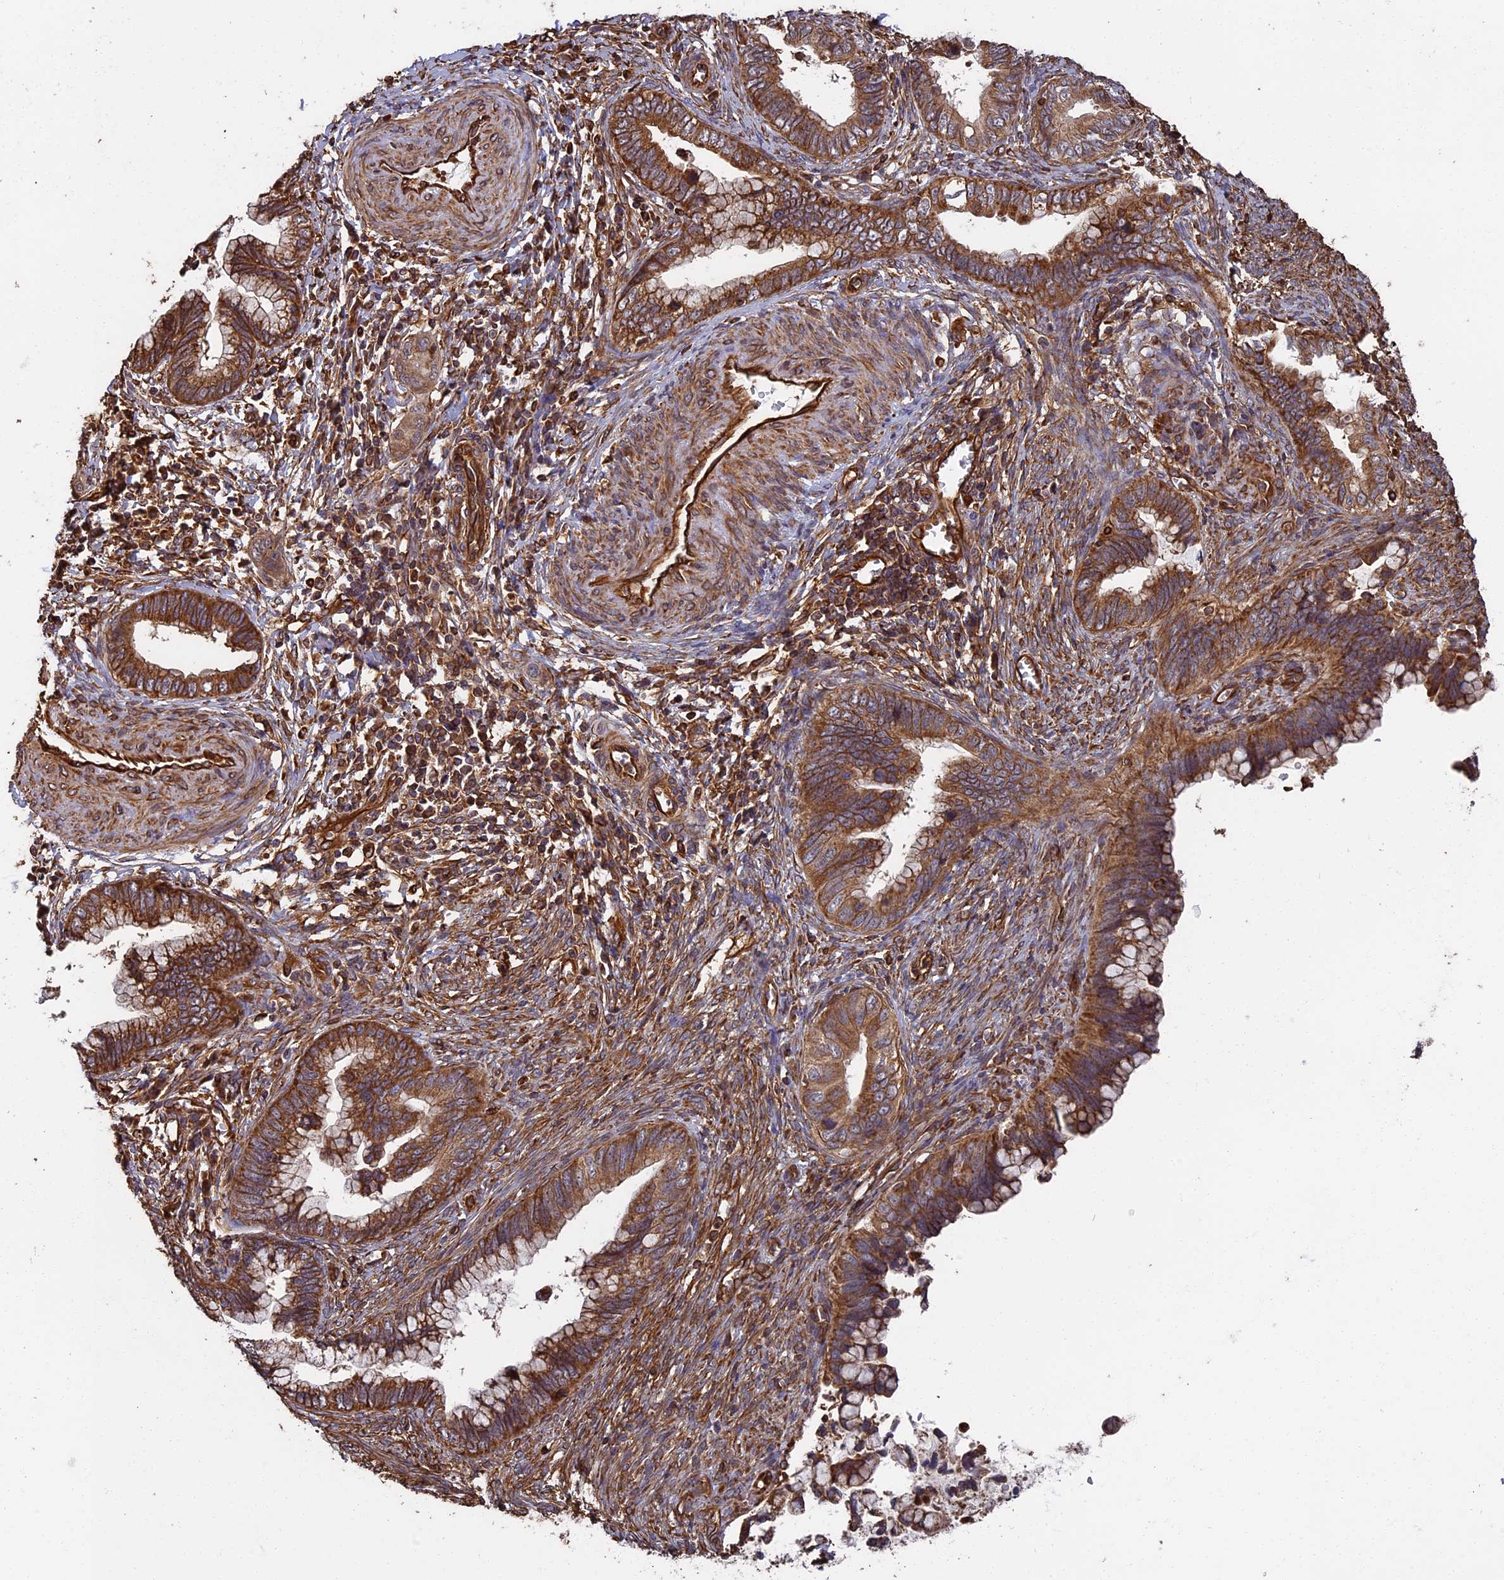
{"staining": {"intensity": "strong", "quantity": ">75%", "location": "cytoplasmic/membranous"}, "tissue": "cervical cancer", "cell_type": "Tumor cells", "image_type": "cancer", "snomed": [{"axis": "morphology", "description": "Adenocarcinoma, NOS"}, {"axis": "topography", "description": "Cervix"}], "caption": "IHC (DAB (3,3'-diaminobenzidine)) staining of cervical cancer exhibits strong cytoplasmic/membranous protein staining in about >75% of tumor cells. (DAB (3,3'-diaminobenzidine) IHC, brown staining for protein, blue staining for nuclei).", "gene": "CCDC124", "patient": {"sex": "female", "age": 44}}